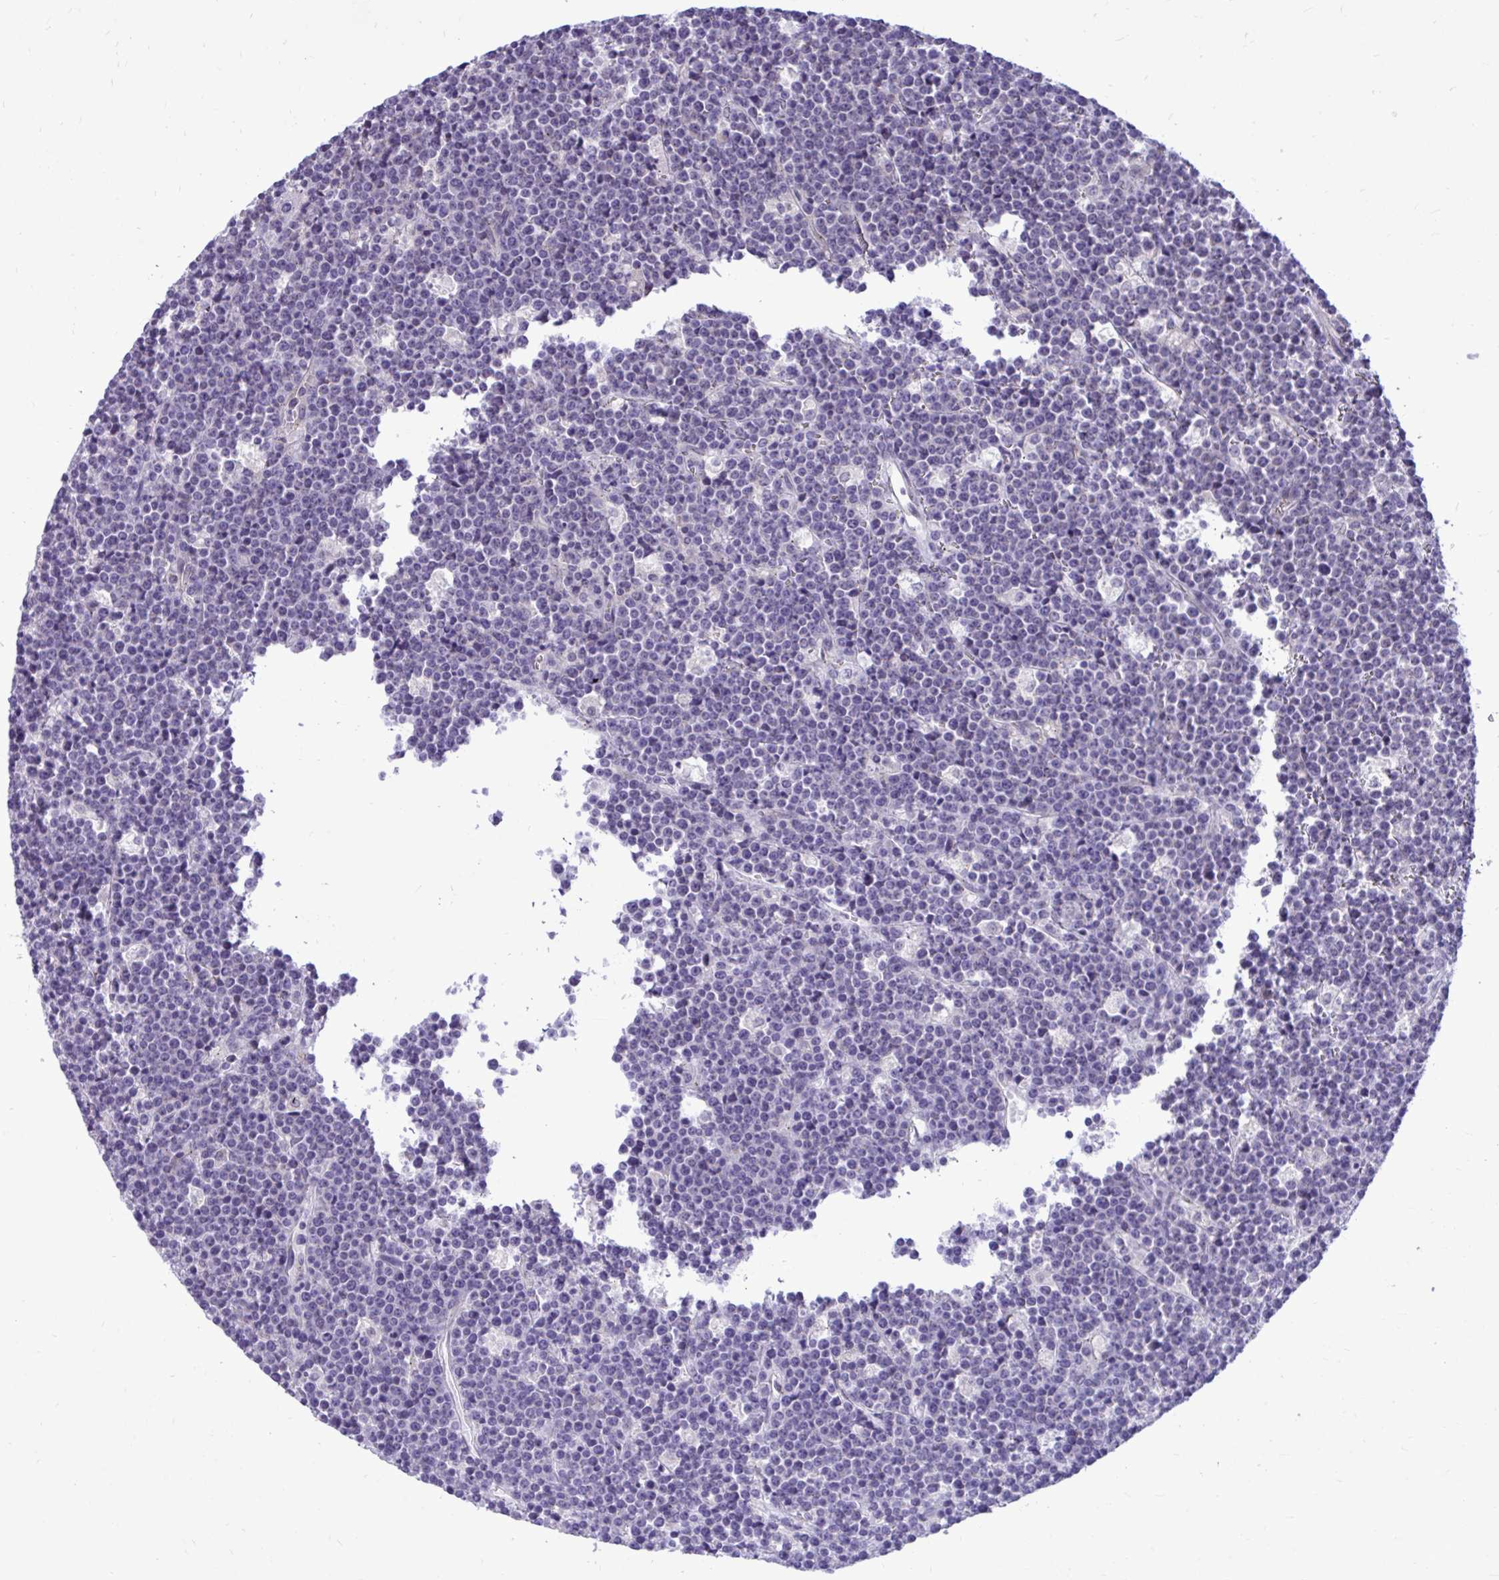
{"staining": {"intensity": "negative", "quantity": "none", "location": "none"}, "tissue": "lymphoma", "cell_type": "Tumor cells", "image_type": "cancer", "snomed": [{"axis": "morphology", "description": "Malignant lymphoma, non-Hodgkin's type, High grade"}, {"axis": "topography", "description": "Ovary"}], "caption": "This photomicrograph is of lymphoma stained with immunohistochemistry (IHC) to label a protein in brown with the nuclei are counter-stained blue. There is no expression in tumor cells. (Stains: DAB immunohistochemistry with hematoxylin counter stain, Microscopy: brightfield microscopy at high magnification).", "gene": "CEACAM18", "patient": {"sex": "female", "age": 56}}